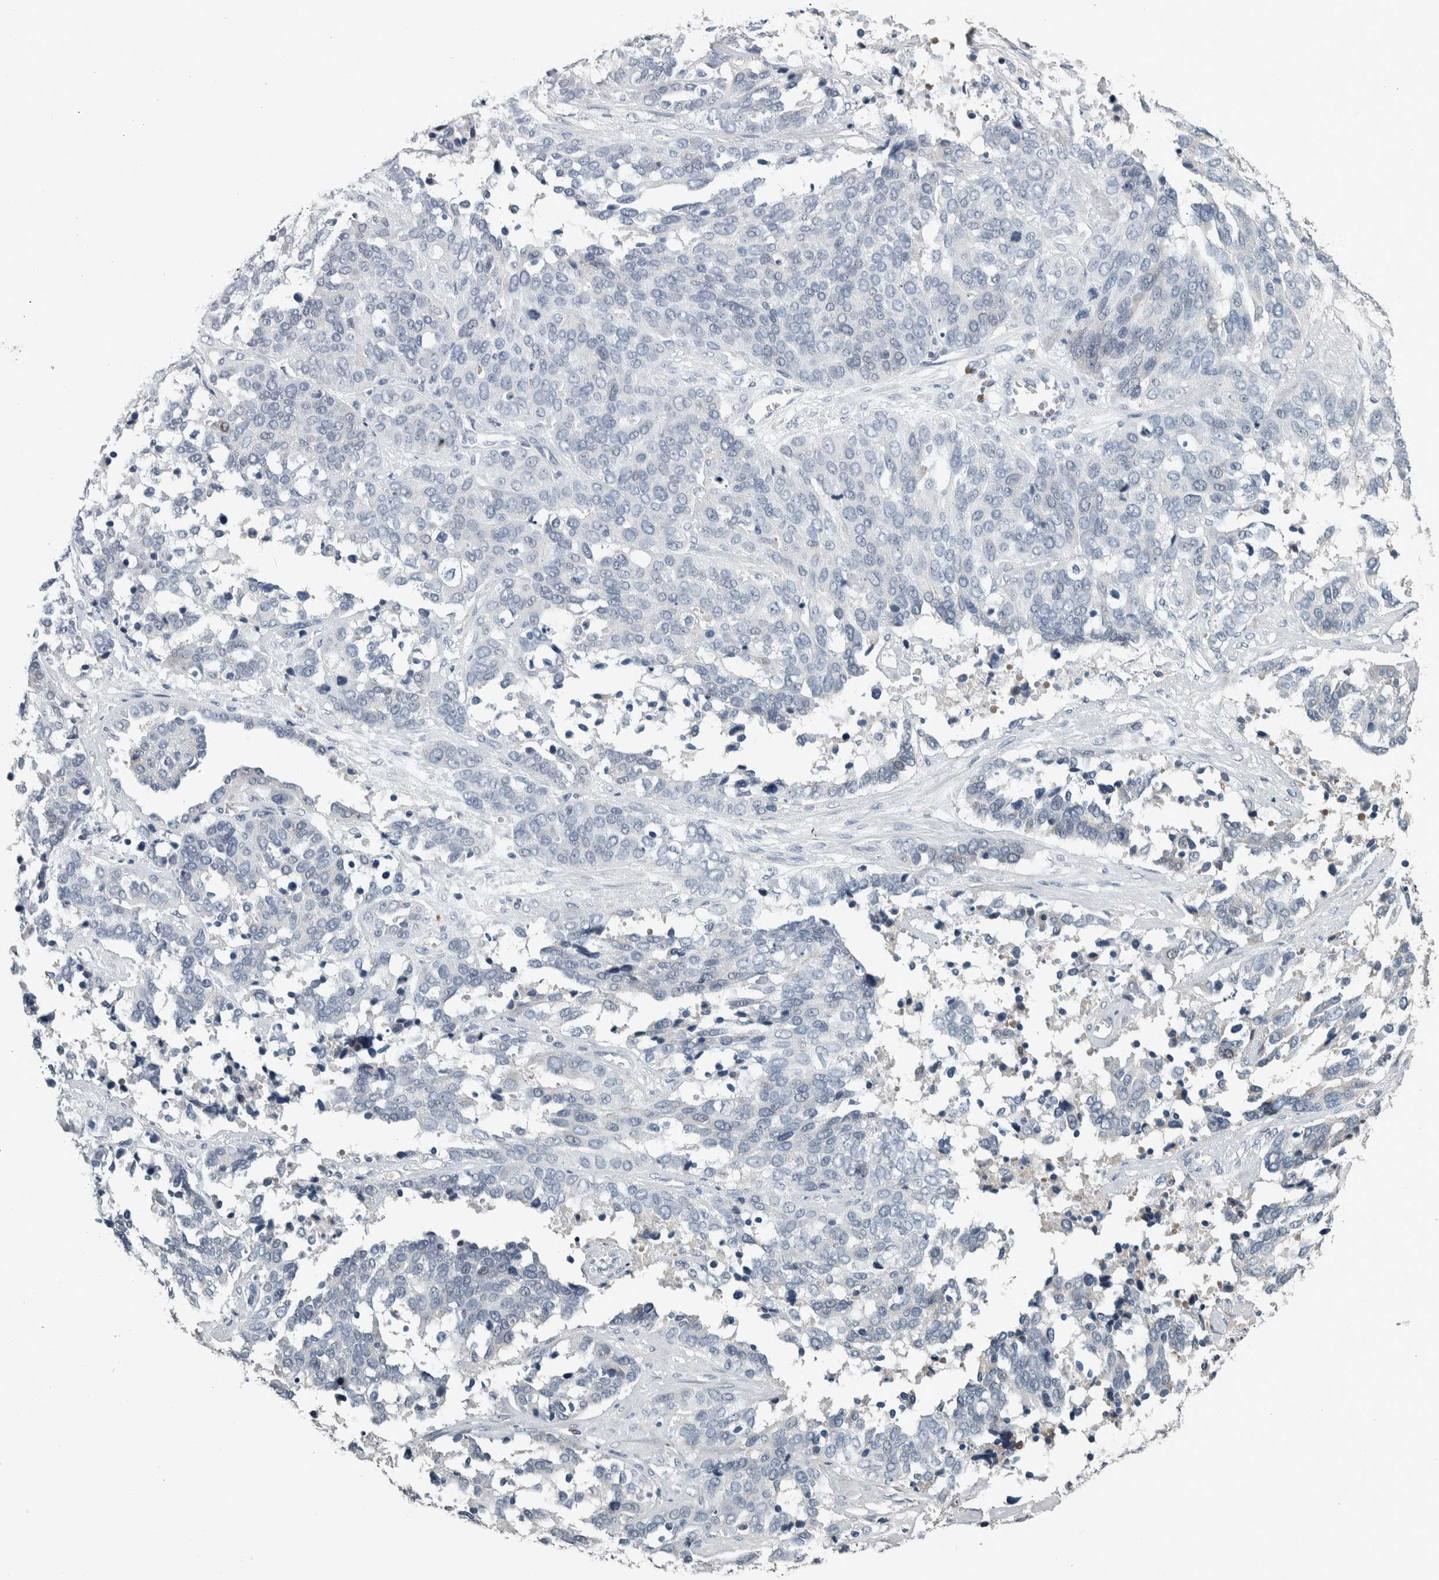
{"staining": {"intensity": "negative", "quantity": "none", "location": "none"}, "tissue": "ovarian cancer", "cell_type": "Tumor cells", "image_type": "cancer", "snomed": [{"axis": "morphology", "description": "Cystadenocarcinoma, serous, NOS"}, {"axis": "topography", "description": "Ovary"}], "caption": "IHC of ovarian cancer (serous cystadenocarcinoma) reveals no expression in tumor cells.", "gene": "CAVIN4", "patient": {"sex": "female", "age": 44}}